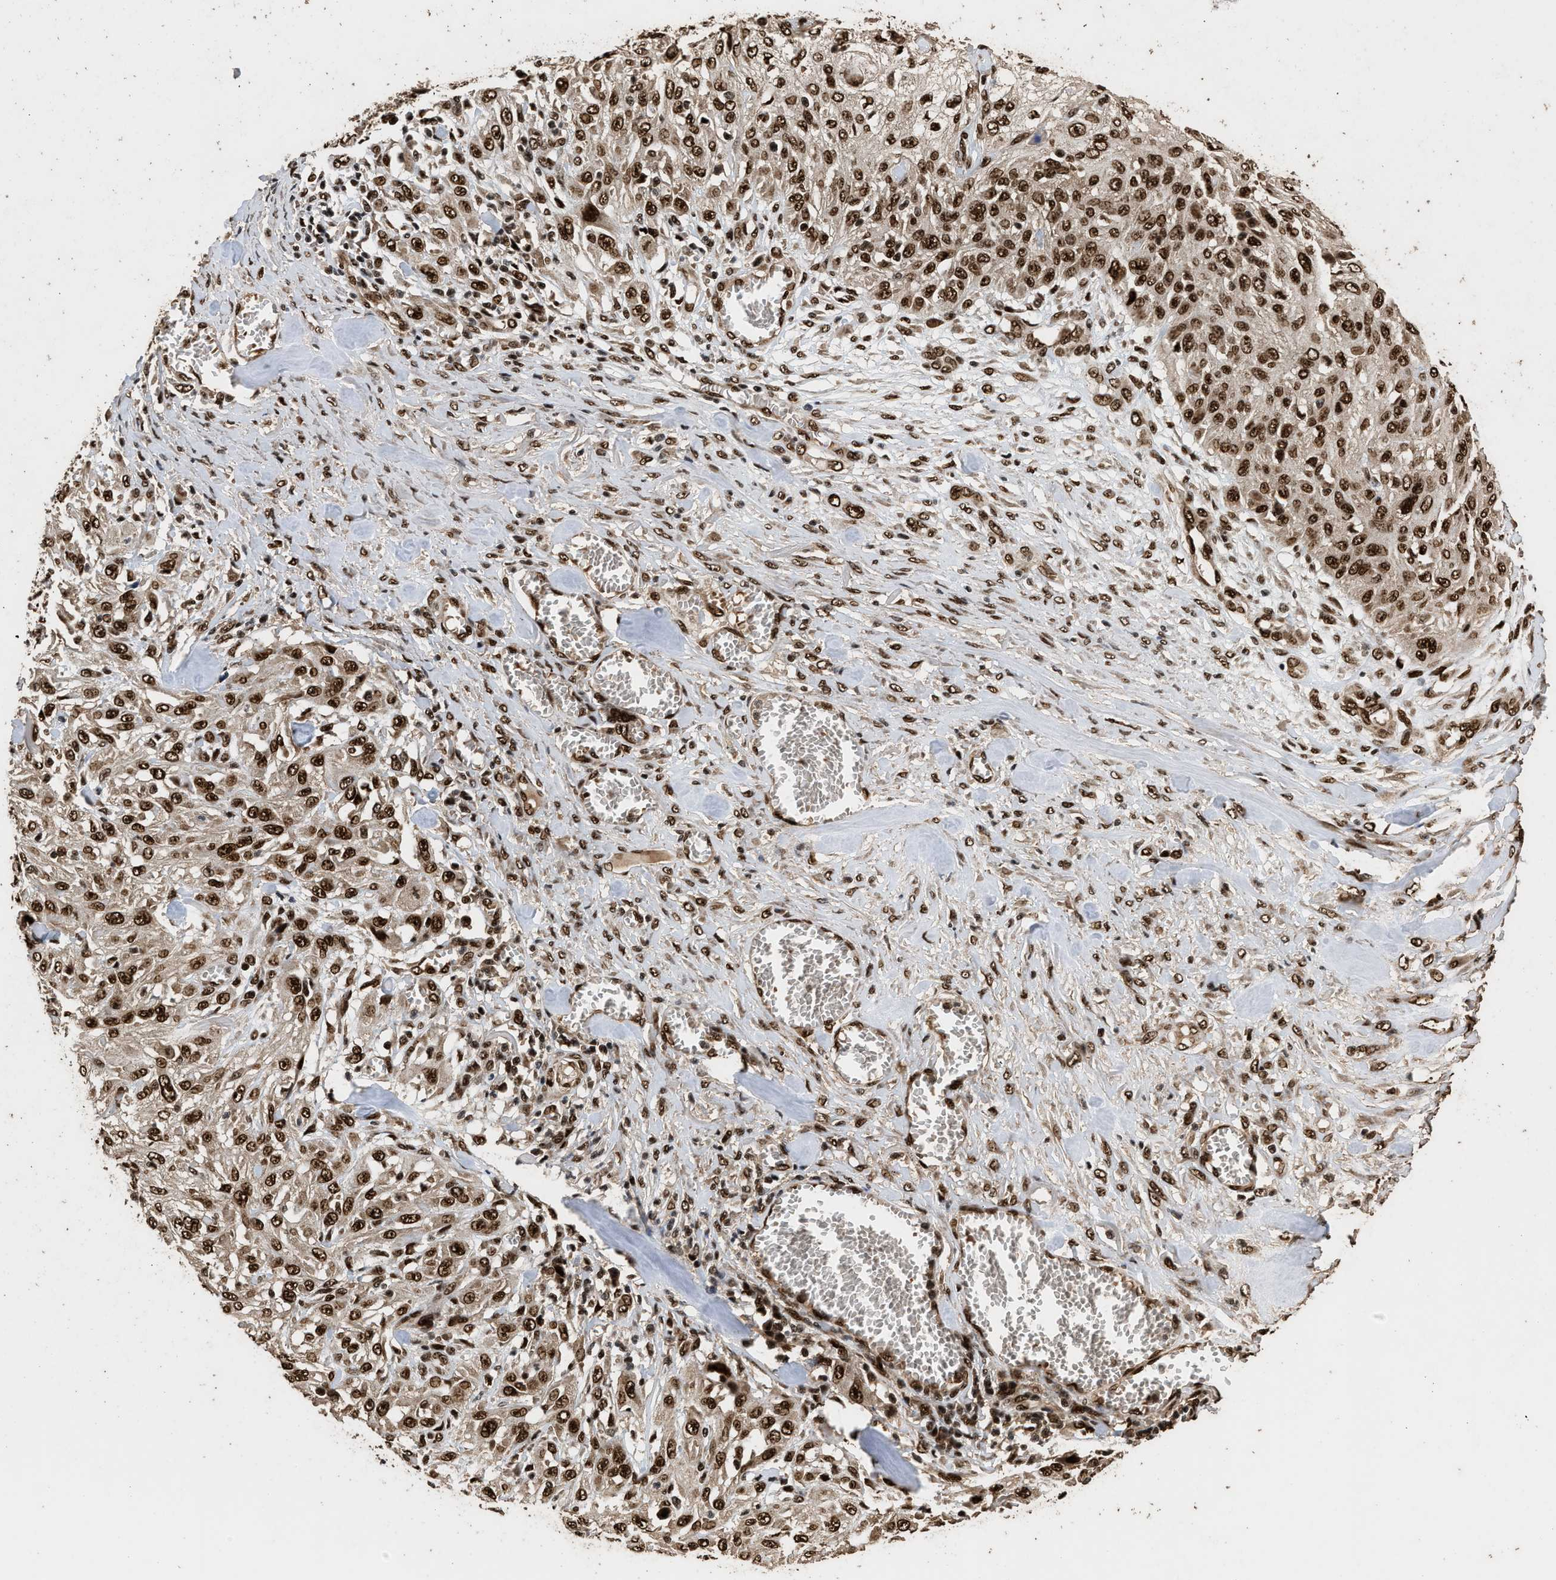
{"staining": {"intensity": "strong", "quantity": ">75%", "location": "nuclear"}, "tissue": "skin cancer", "cell_type": "Tumor cells", "image_type": "cancer", "snomed": [{"axis": "morphology", "description": "Squamous cell carcinoma, NOS"}, {"axis": "morphology", "description": "Squamous cell carcinoma, metastatic, NOS"}, {"axis": "topography", "description": "Skin"}, {"axis": "topography", "description": "Lymph node"}], "caption": "Protein analysis of skin cancer tissue shows strong nuclear staining in approximately >75% of tumor cells.", "gene": "PPP4R3B", "patient": {"sex": "male", "age": 75}}